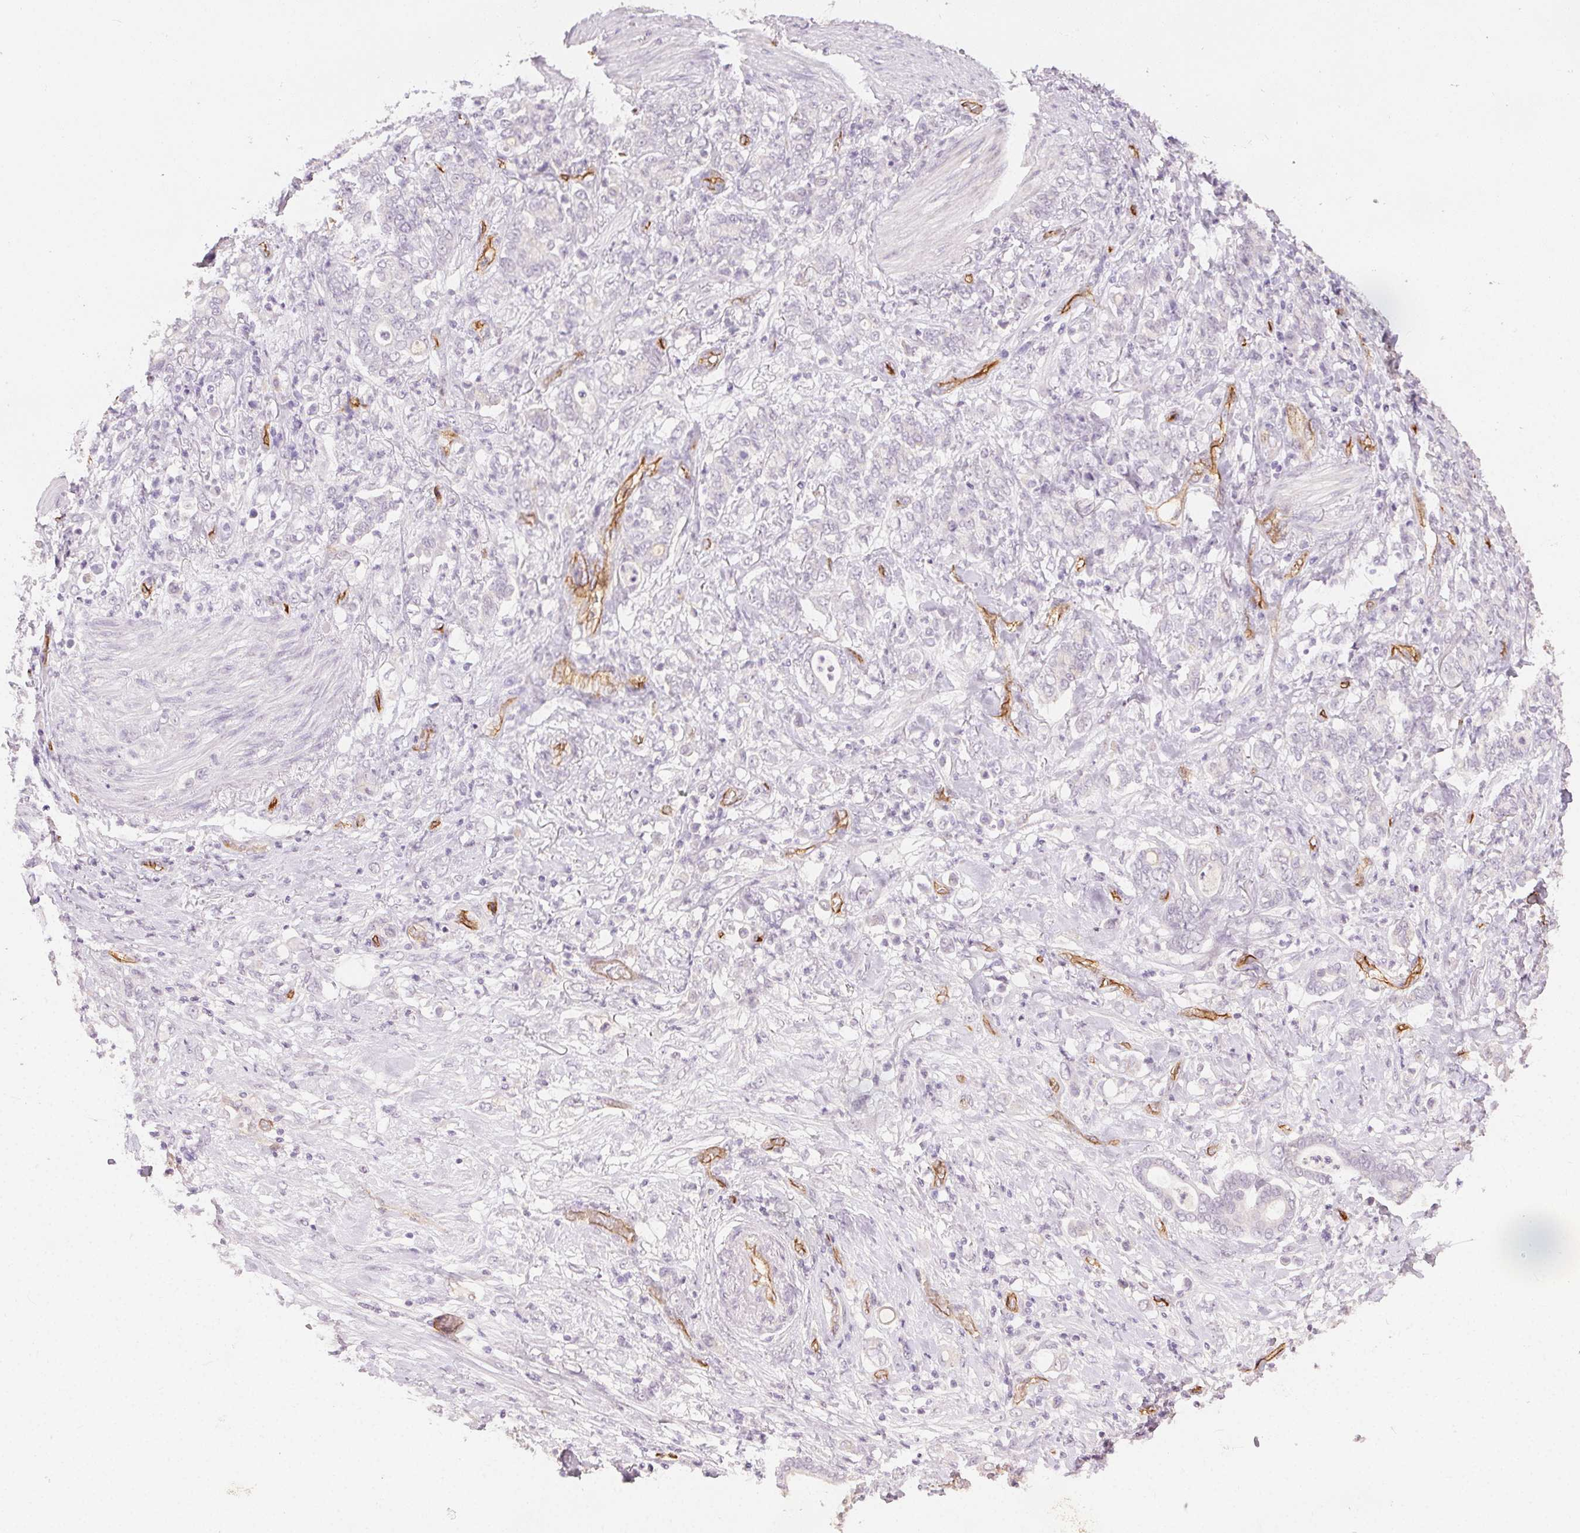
{"staining": {"intensity": "negative", "quantity": "none", "location": "none"}, "tissue": "stomach cancer", "cell_type": "Tumor cells", "image_type": "cancer", "snomed": [{"axis": "morphology", "description": "Adenocarcinoma, NOS"}, {"axis": "topography", "description": "Stomach"}], "caption": "Immunohistochemistry (IHC) histopathology image of neoplastic tissue: stomach adenocarcinoma stained with DAB exhibits no significant protein expression in tumor cells. The staining was performed using DAB (3,3'-diaminobenzidine) to visualize the protein expression in brown, while the nuclei were stained in blue with hematoxylin (Magnification: 20x).", "gene": "PODXL", "patient": {"sex": "female", "age": 79}}